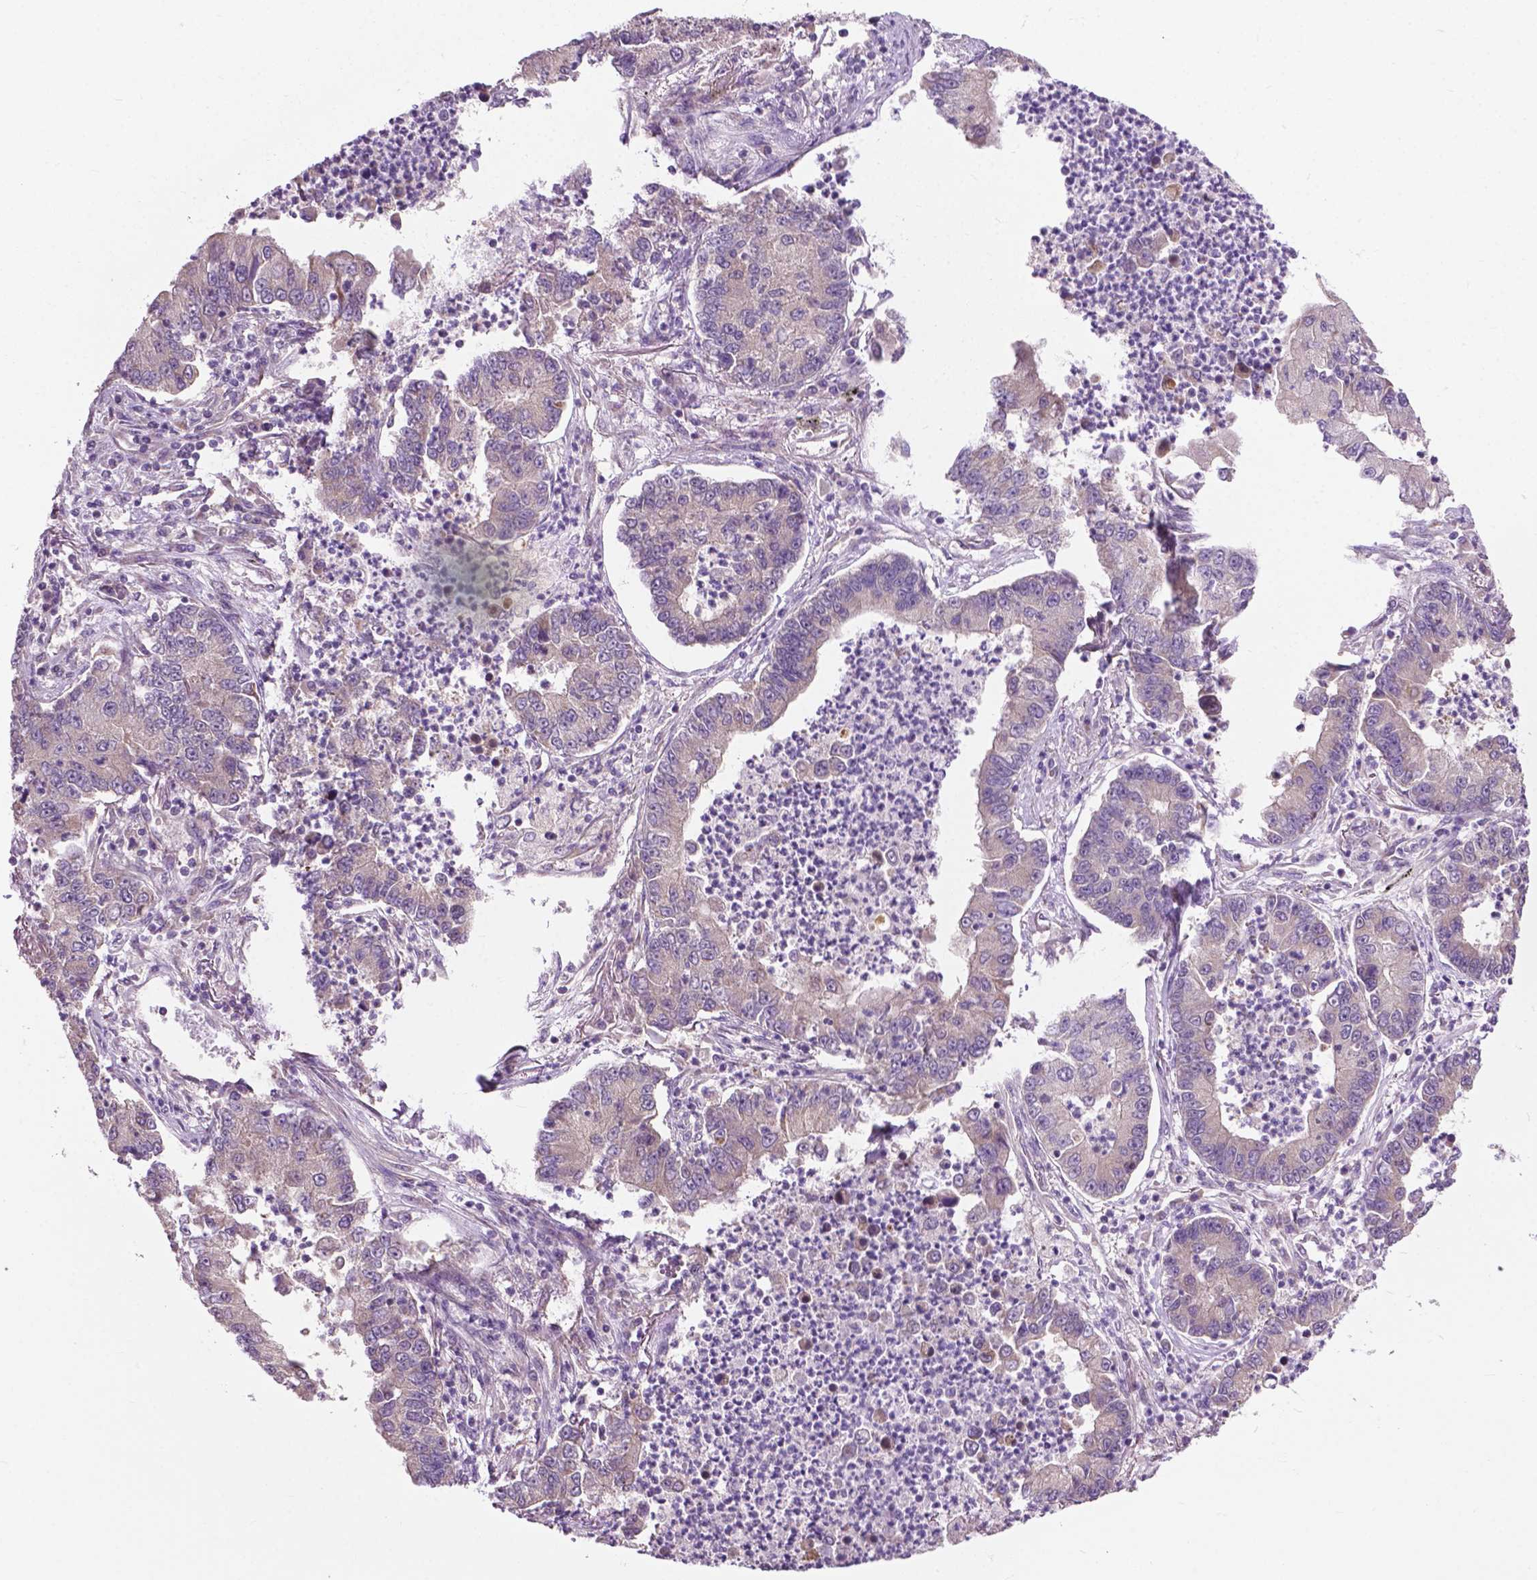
{"staining": {"intensity": "negative", "quantity": "none", "location": "none"}, "tissue": "lung cancer", "cell_type": "Tumor cells", "image_type": "cancer", "snomed": [{"axis": "morphology", "description": "Adenocarcinoma, NOS"}, {"axis": "topography", "description": "Lung"}], "caption": "Immunohistochemical staining of human lung cancer displays no significant expression in tumor cells.", "gene": "MZT1", "patient": {"sex": "female", "age": 57}}